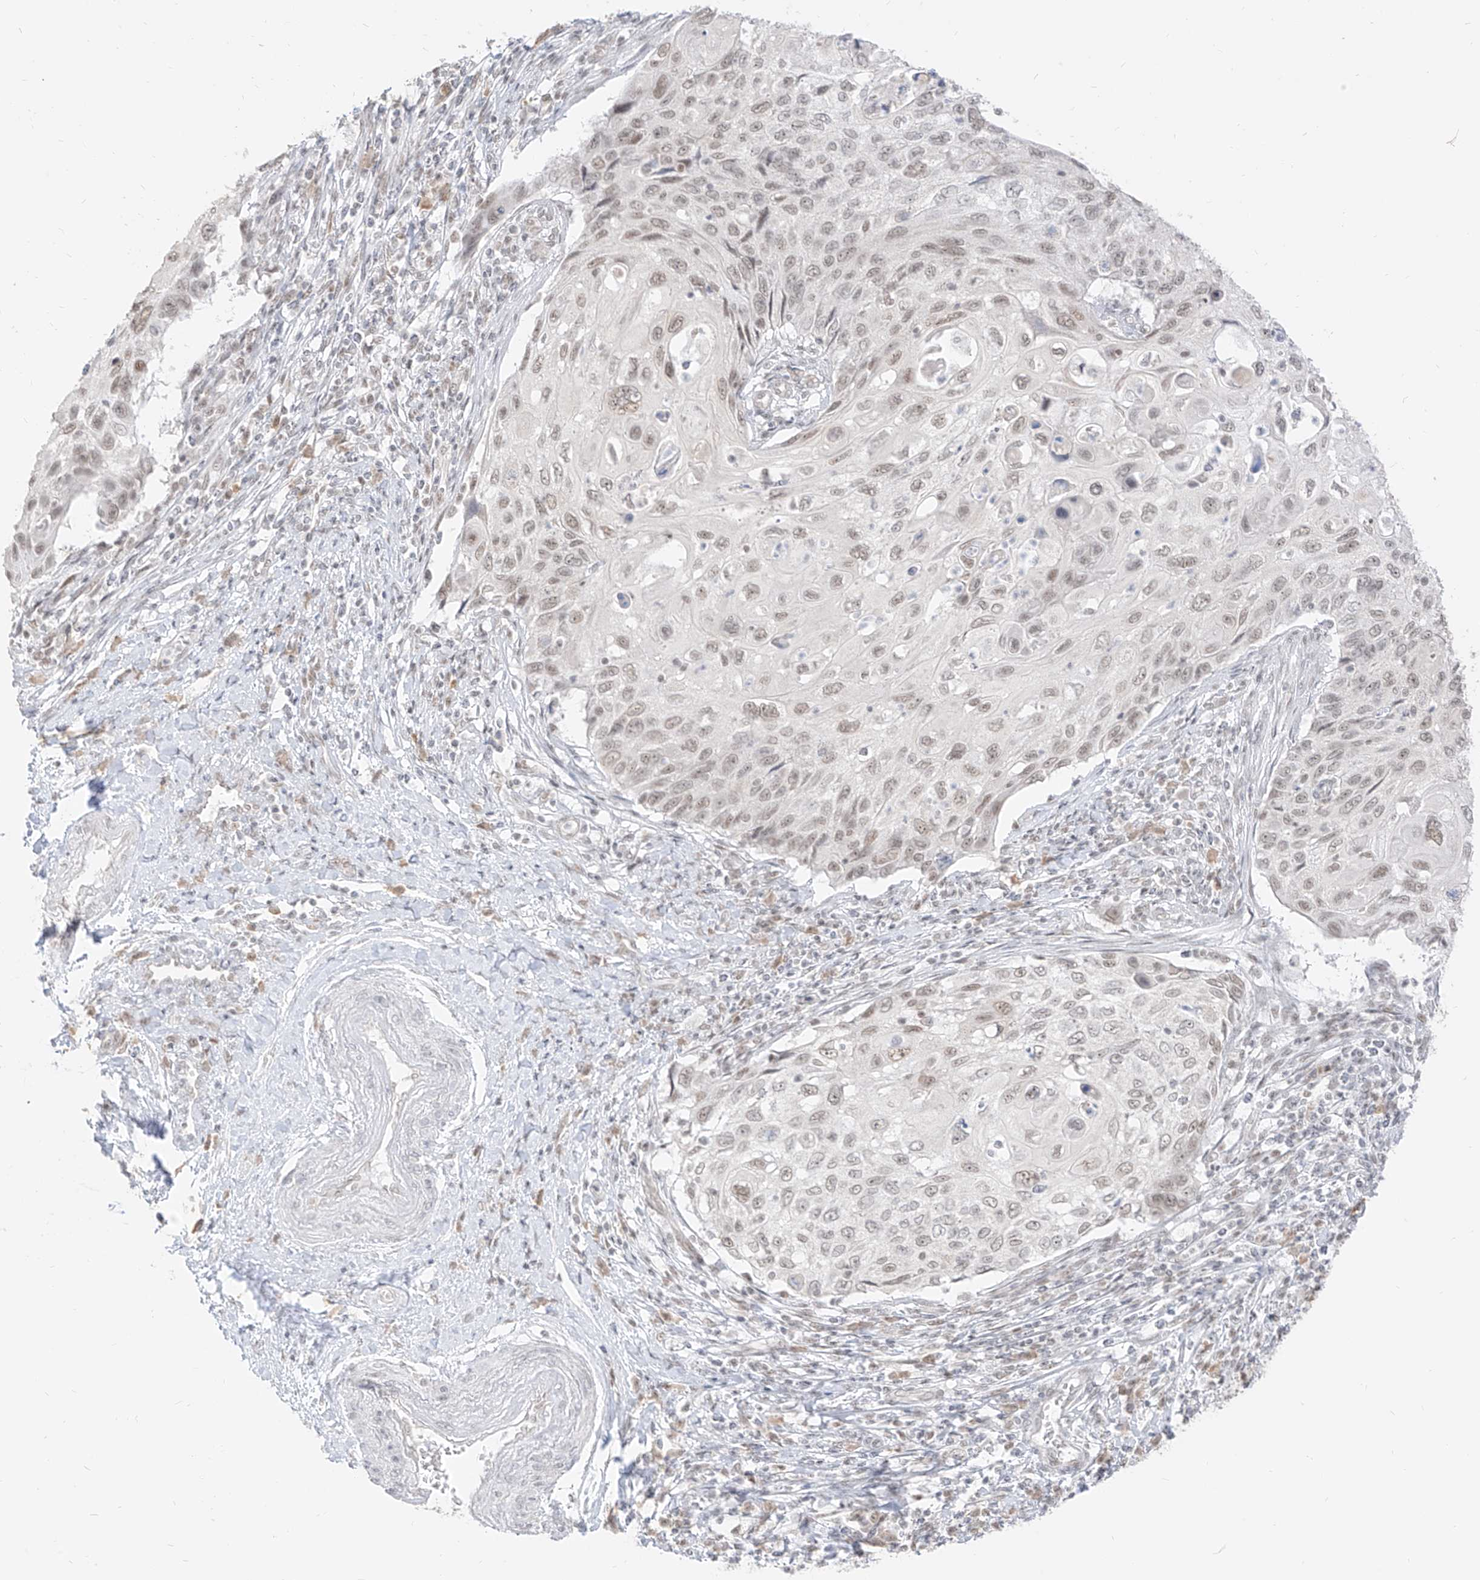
{"staining": {"intensity": "weak", "quantity": "25%-75%", "location": "nuclear"}, "tissue": "cervical cancer", "cell_type": "Tumor cells", "image_type": "cancer", "snomed": [{"axis": "morphology", "description": "Squamous cell carcinoma, NOS"}, {"axis": "topography", "description": "Cervix"}], "caption": "Immunohistochemistry (IHC) of human cervical squamous cell carcinoma demonstrates low levels of weak nuclear expression in approximately 25%-75% of tumor cells. The protein is shown in brown color, while the nuclei are stained blue.", "gene": "SUPT5H", "patient": {"sex": "female", "age": 70}}